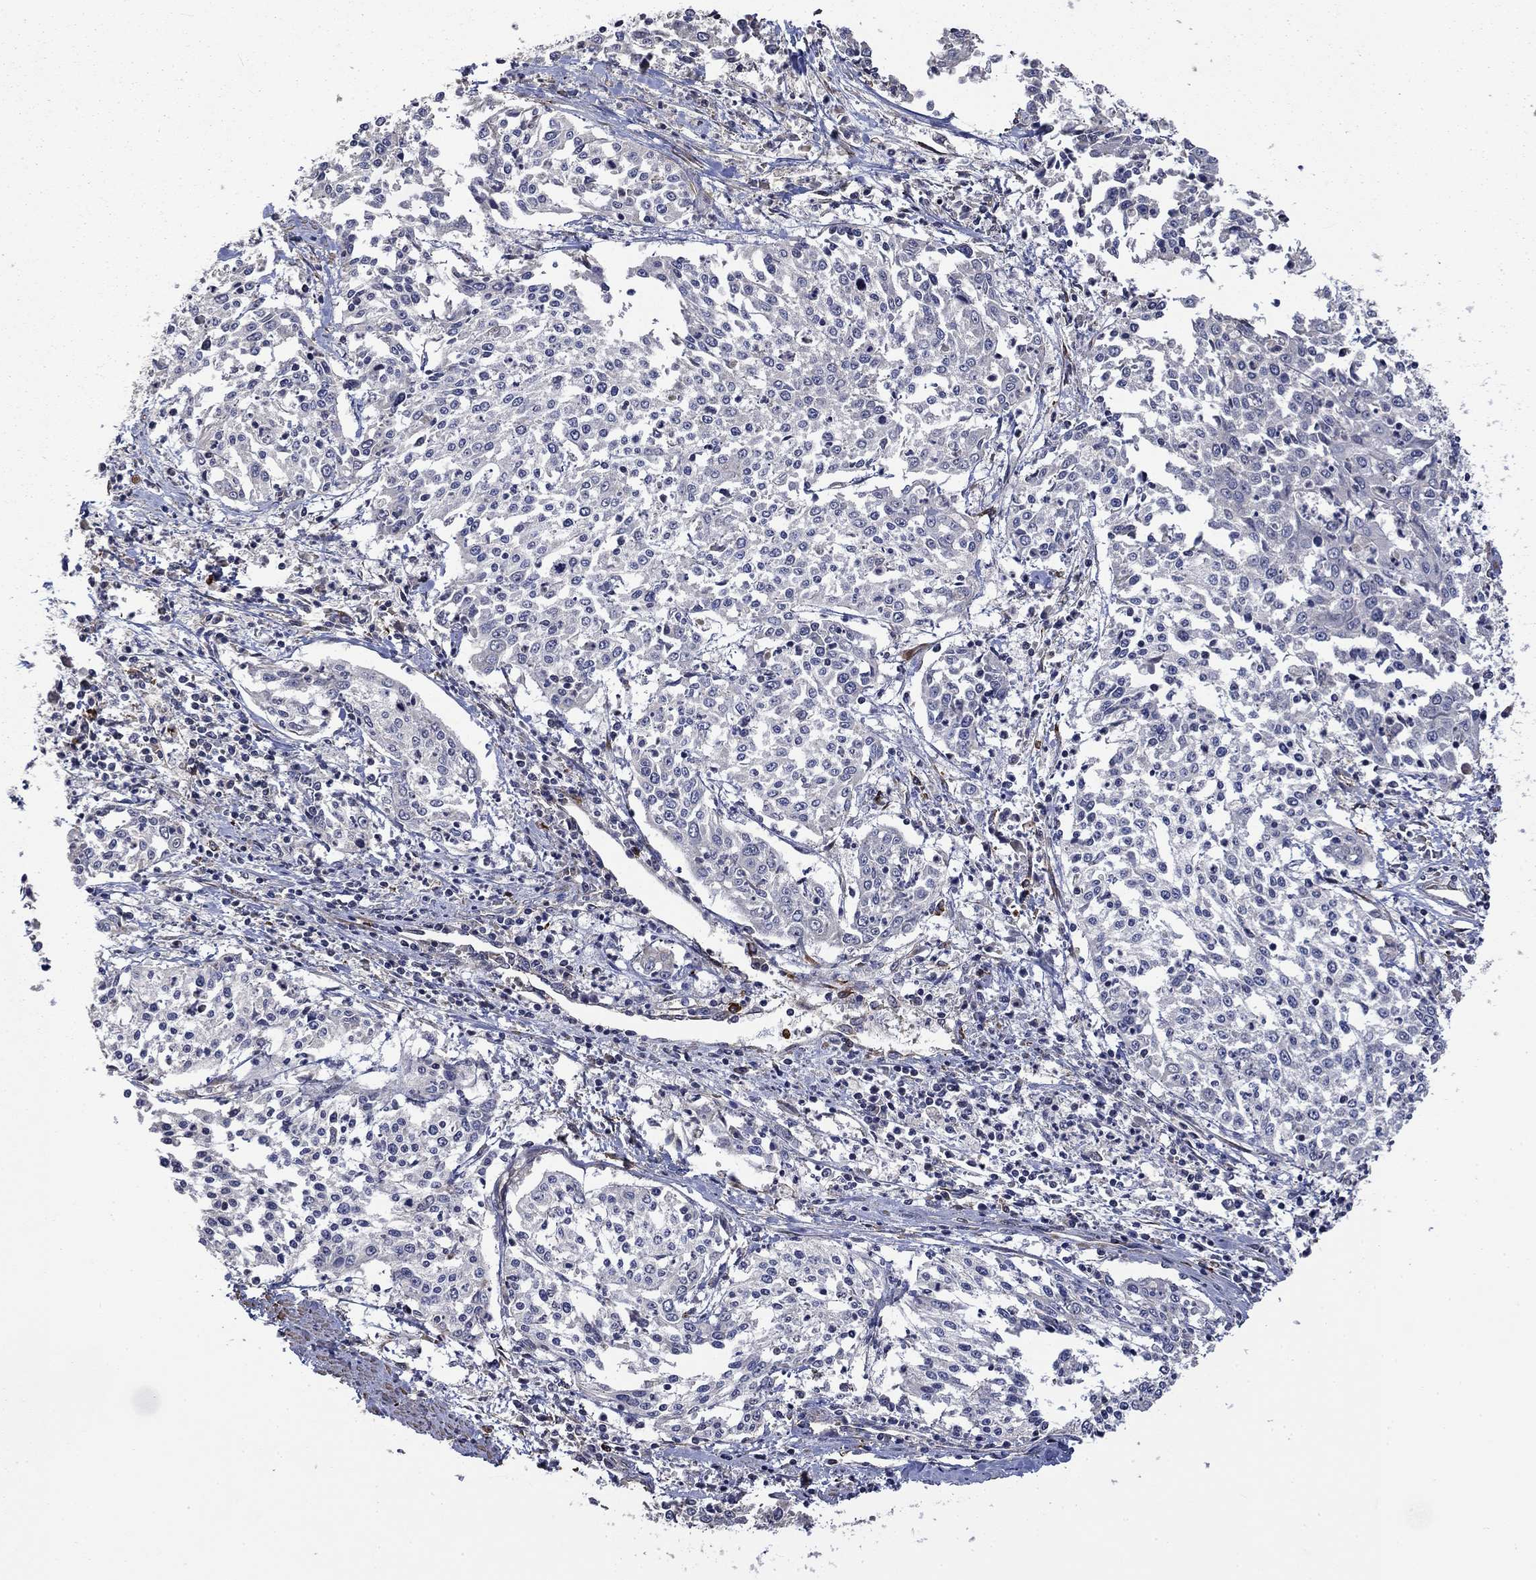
{"staining": {"intensity": "negative", "quantity": "none", "location": "none"}, "tissue": "cervical cancer", "cell_type": "Tumor cells", "image_type": "cancer", "snomed": [{"axis": "morphology", "description": "Squamous cell carcinoma, NOS"}, {"axis": "topography", "description": "Cervix"}], "caption": "An IHC image of cervical cancer (squamous cell carcinoma) is shown. There is no staining in tumor cells of cervical cancer (squamous cell carcinoma).", "gene": "VCAN", "patient": {"sex": "female", "age": 41}}